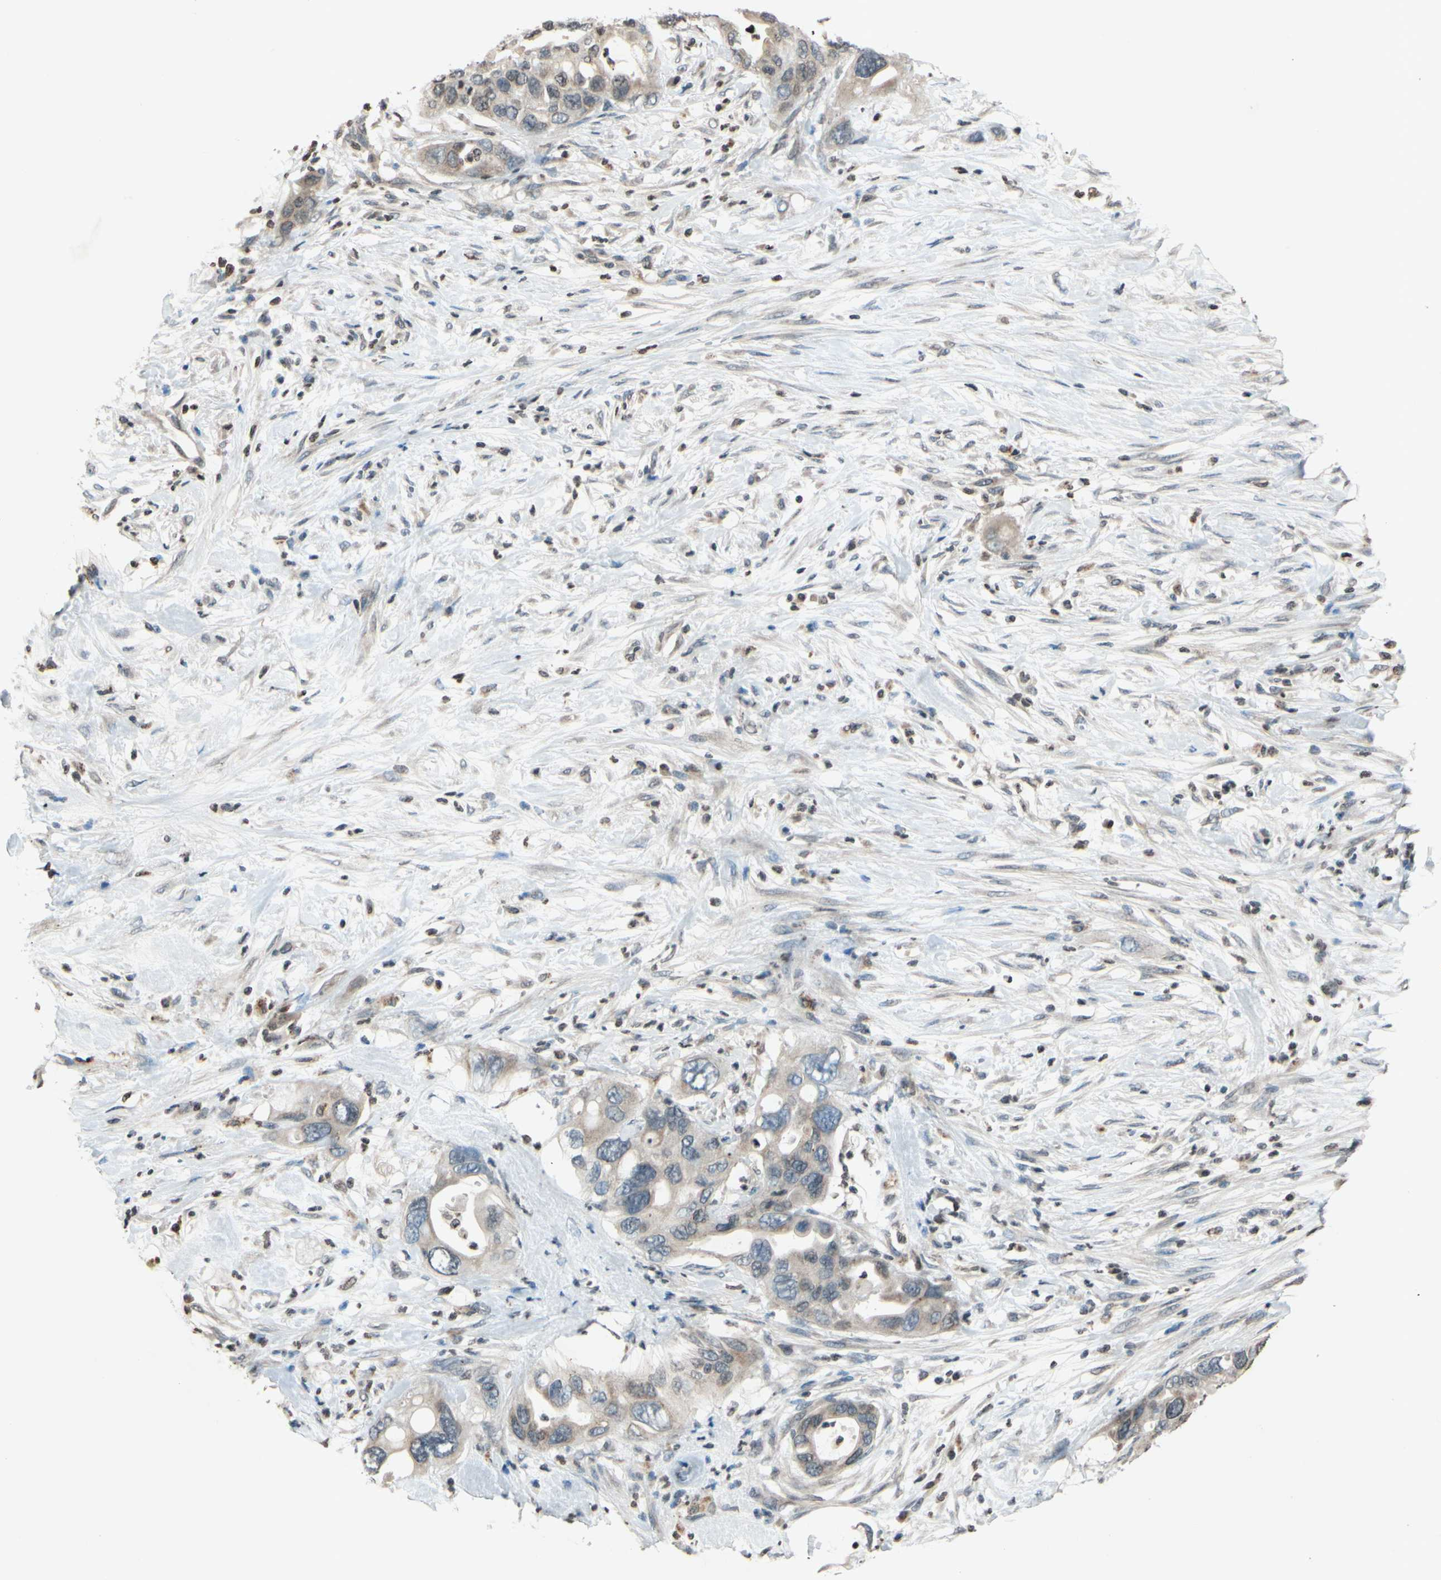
{"staining": {"intensity": "weak", "quantity": ">75%", "location": "cytoplasmic/membranous"}, "tissue": "pancreatic cancer", "cell_type": "Tumor cells", "image_type": "cancer", "snomed": [{"axis": "morphology", "description": "Adenocarcinoma, NOS"}, {"axis": "topography", "description": "Pancreas"}], "caption": "Immunohistochemistry (IHC) staining of adenocarcinoma (pancreatic), which displays low levels of weak cytoplasmic/membranous expression in approximately >75% of tumor cells indicating weak cytoplasmic/membranous protein positivity. The staining was performed using DAB (brown) for protein detection and nuclei were counterstained in hematoxylin (blue).", "gene": "CLDN11", "patient": {"sex": "female", "age": 71}}